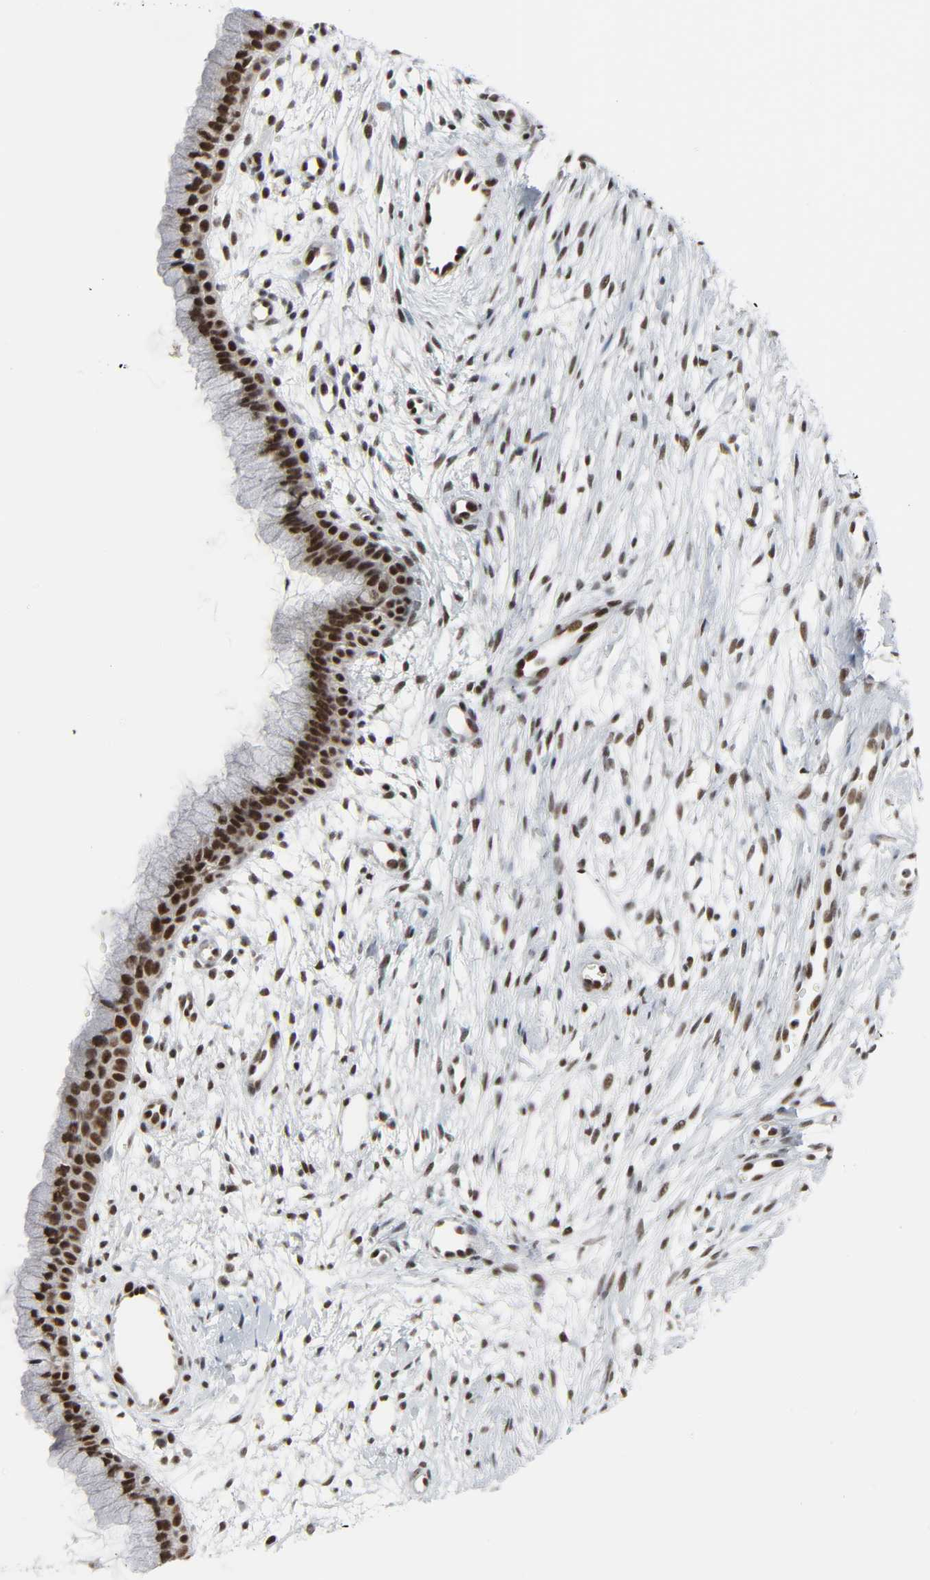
{"staining": {"intensity": "strong", "quantity": ">75%", "location": "nuclear"}, "tissue": "cervix", "cell_type": "Glandular cells", "image_type": "normal", "snomed": [{"axis": "morphology", "description": "Normal tissue, NOS"}, {"axis": "topography", "description": "Cervix"}], "caption": "A high amount of strong nuclear staining is appreciated in about >75% of glandular cells in unremarkable cervix.", "gene": "CDK7", "patient": {"sex": "female", "age": 39}}